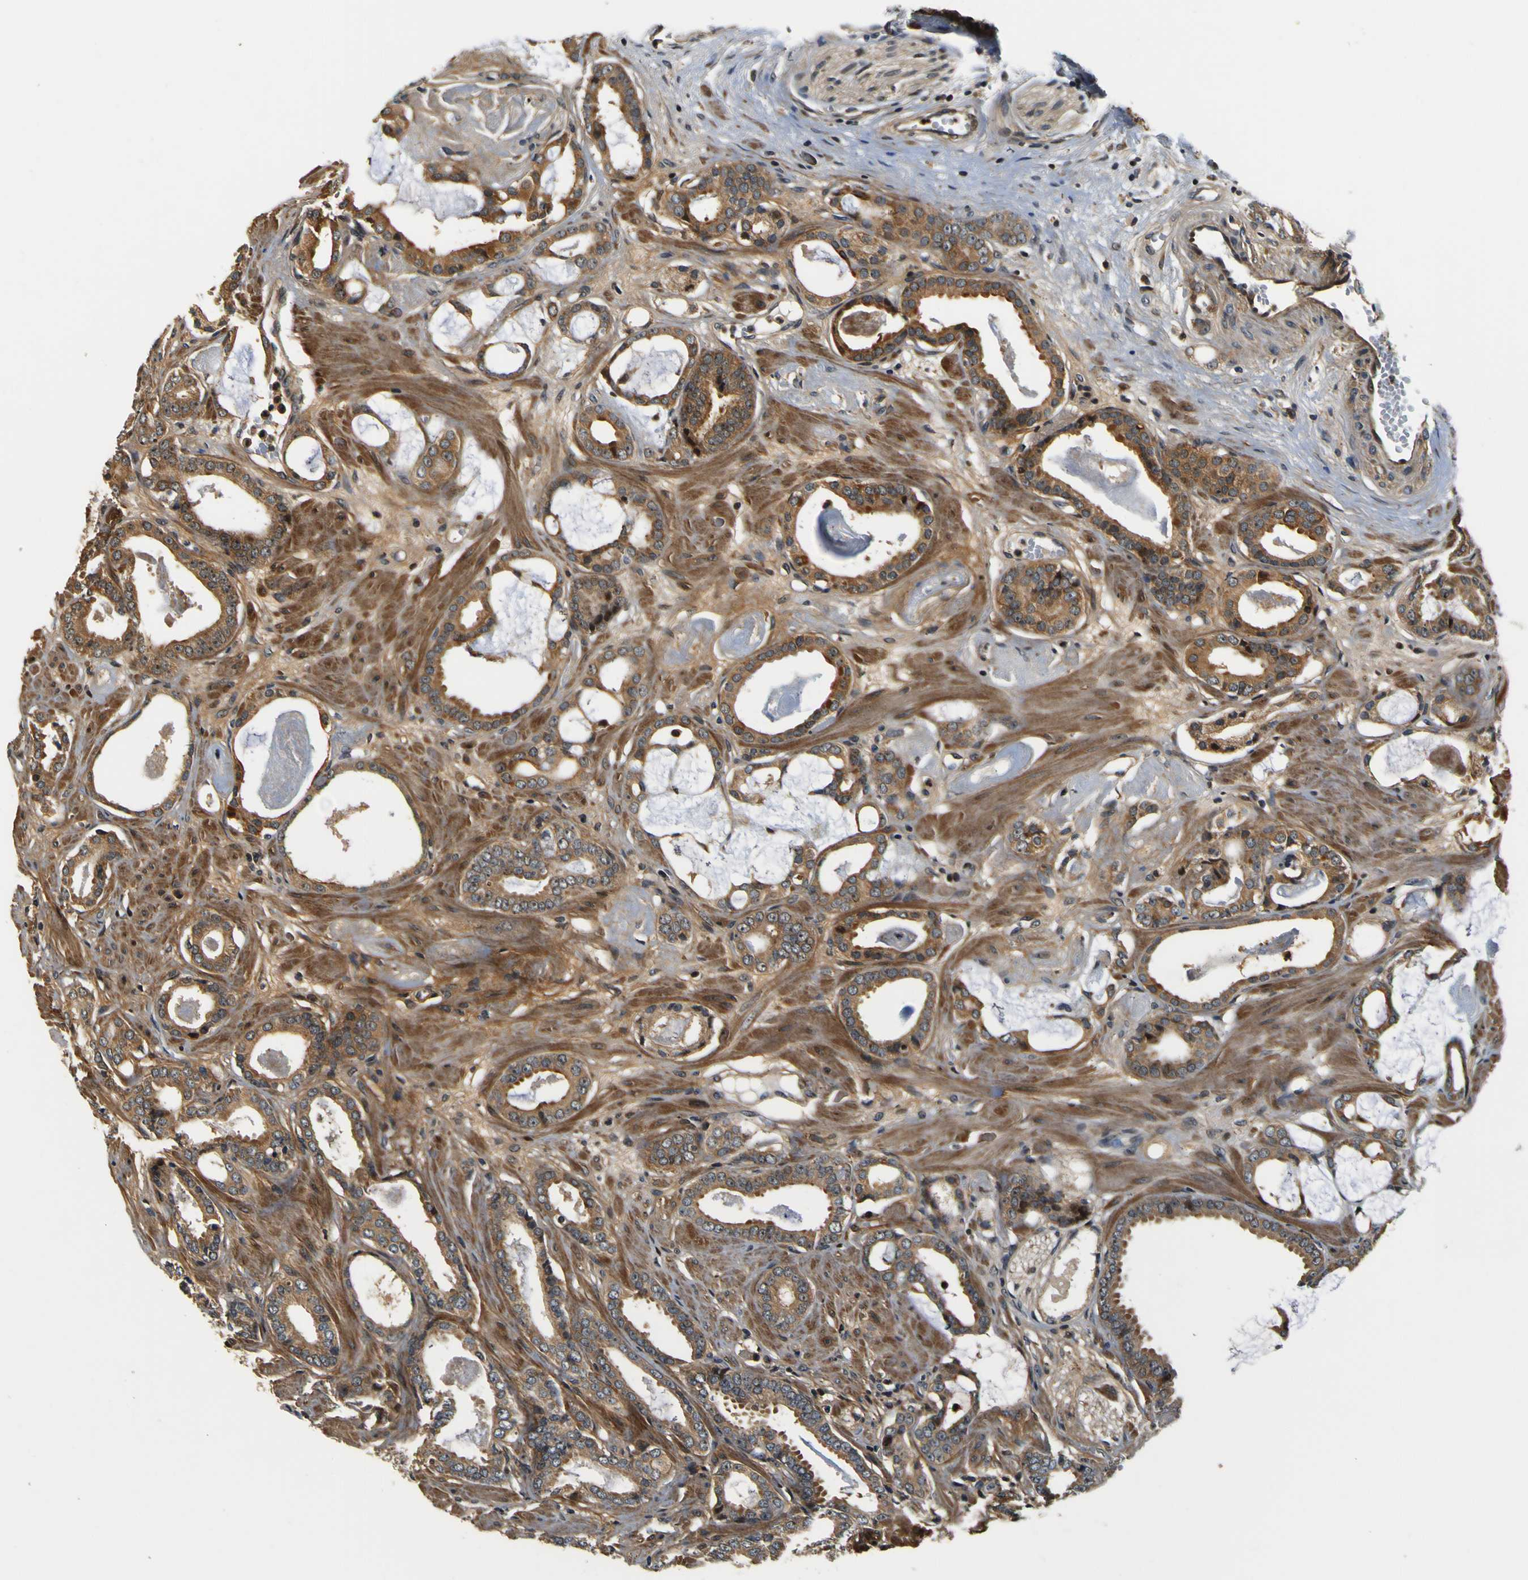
{"staining": {"intensity": "moderate", "quantity": ">75%", "location": "cytoplasmic/membranous"}, "tissue": "prostate cancer", "cell_type": "Tumor cells", "image_type": "cancer", "snomed": [{"axis": "morphology", "description": "Adenocarcinoma, Low grade"}, {"axis": "topography", "description": "Prostate"}], "caption": "An immunohistochemistry image of tumor tissue is shown. Protein staining in brown labels moderate cytoplasmic/membranous positivity in prostate low-grade adenocarcinoma within tumor cells. (Stains: DAB (3,3'-diaminobenzidine) in brown, nuclei in blue, Microscopy: brightfield microscopy at high magnification).", "gene": "LRP4", "patient": {"sex": "male", "age": 53}}